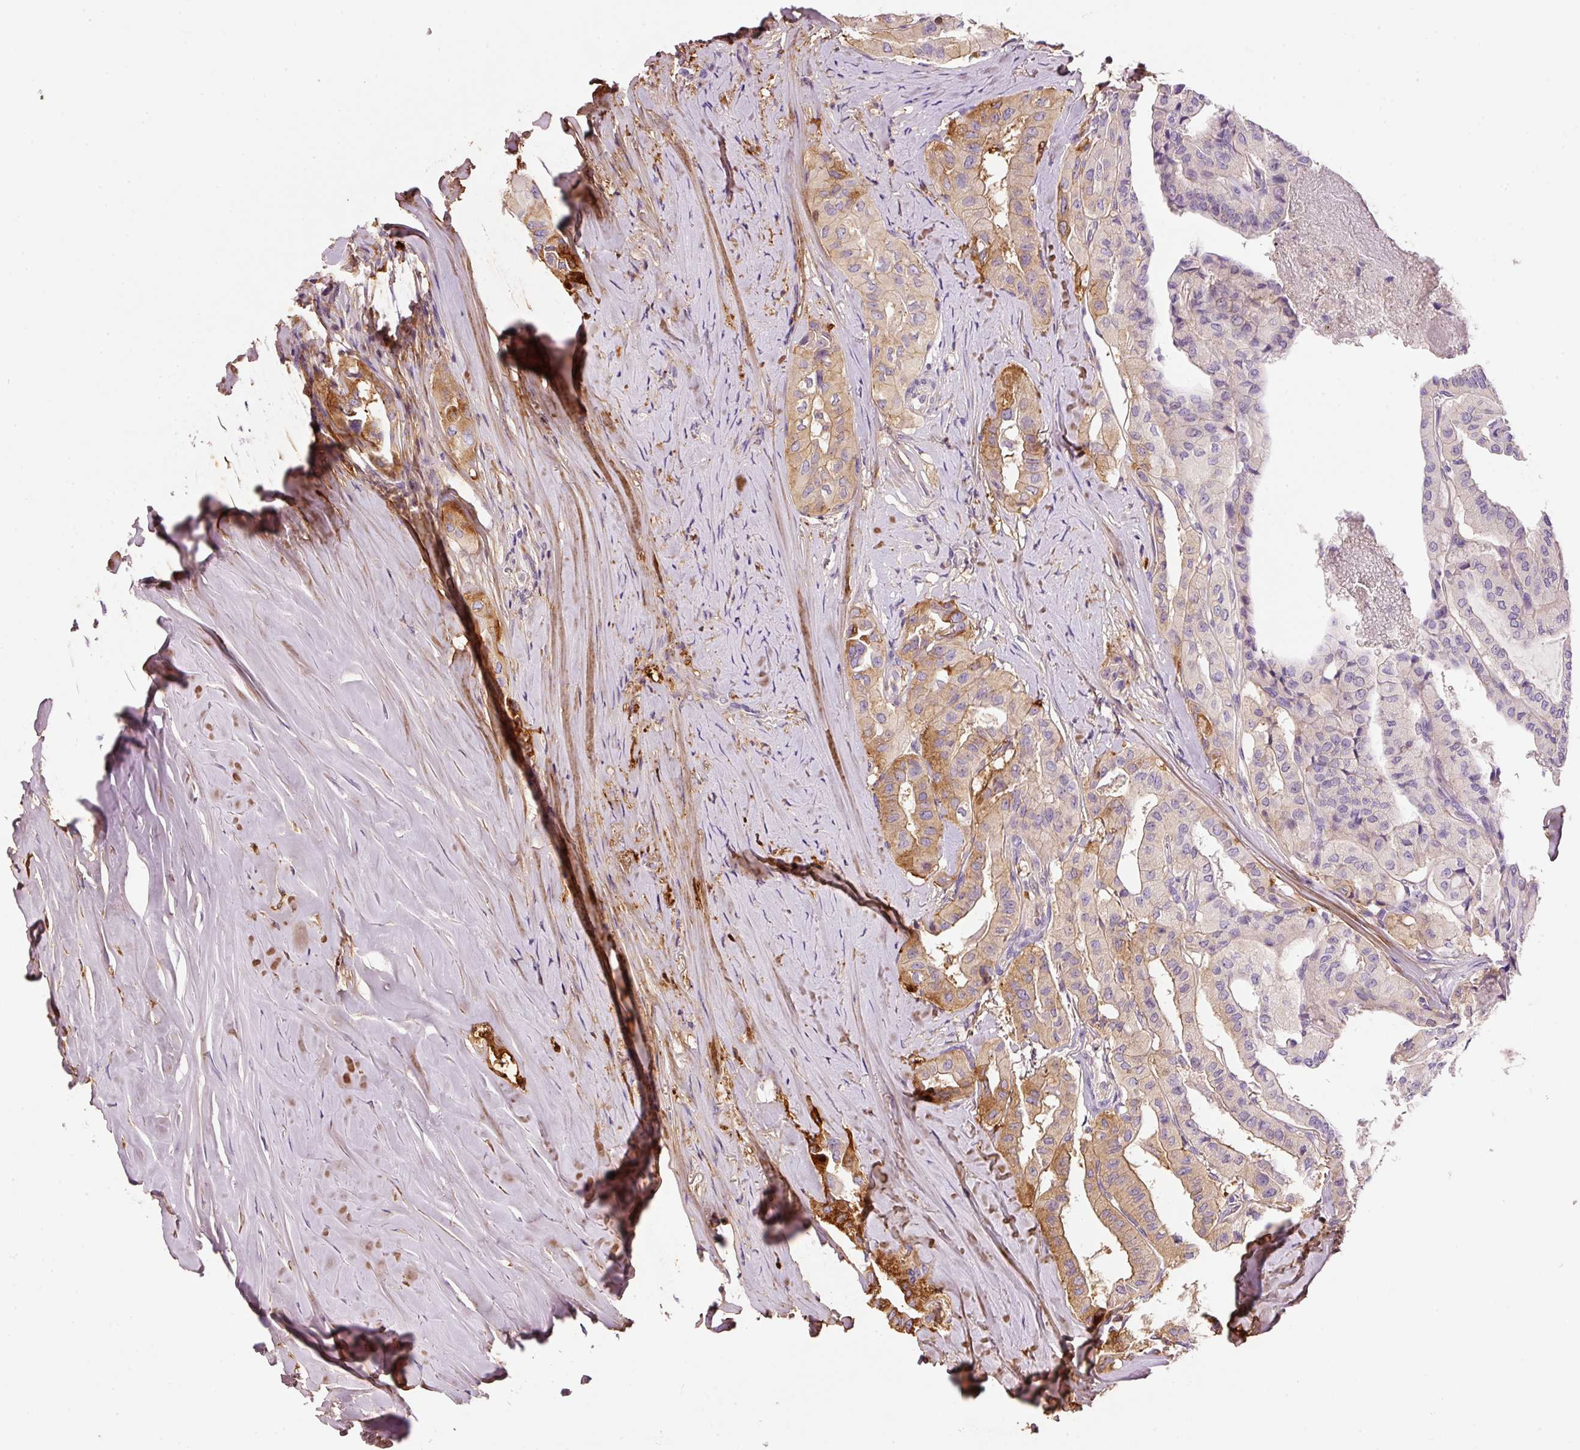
{"staining": {"intensity": "moderate", "quantity": "25%-75%", "location": "cytoplasmic/membranous"}, "tissue": "thyroid cancer", "cell_type": "Tumor cells", "image_type": "cancer", "snomed": [{"axis": "morphology", "description": "Papillary adenocarcinoma, NOS"}, {"axis": "topography", "description": "Thyroid gland"}], "caption": "Moderate cytoplasmic/membranous protein staining is seen in approximately 25%-75% of tumor cells in thyroid cancer.", "gene": "SOS2", "patient": {"sex": "female", "age": 59}}